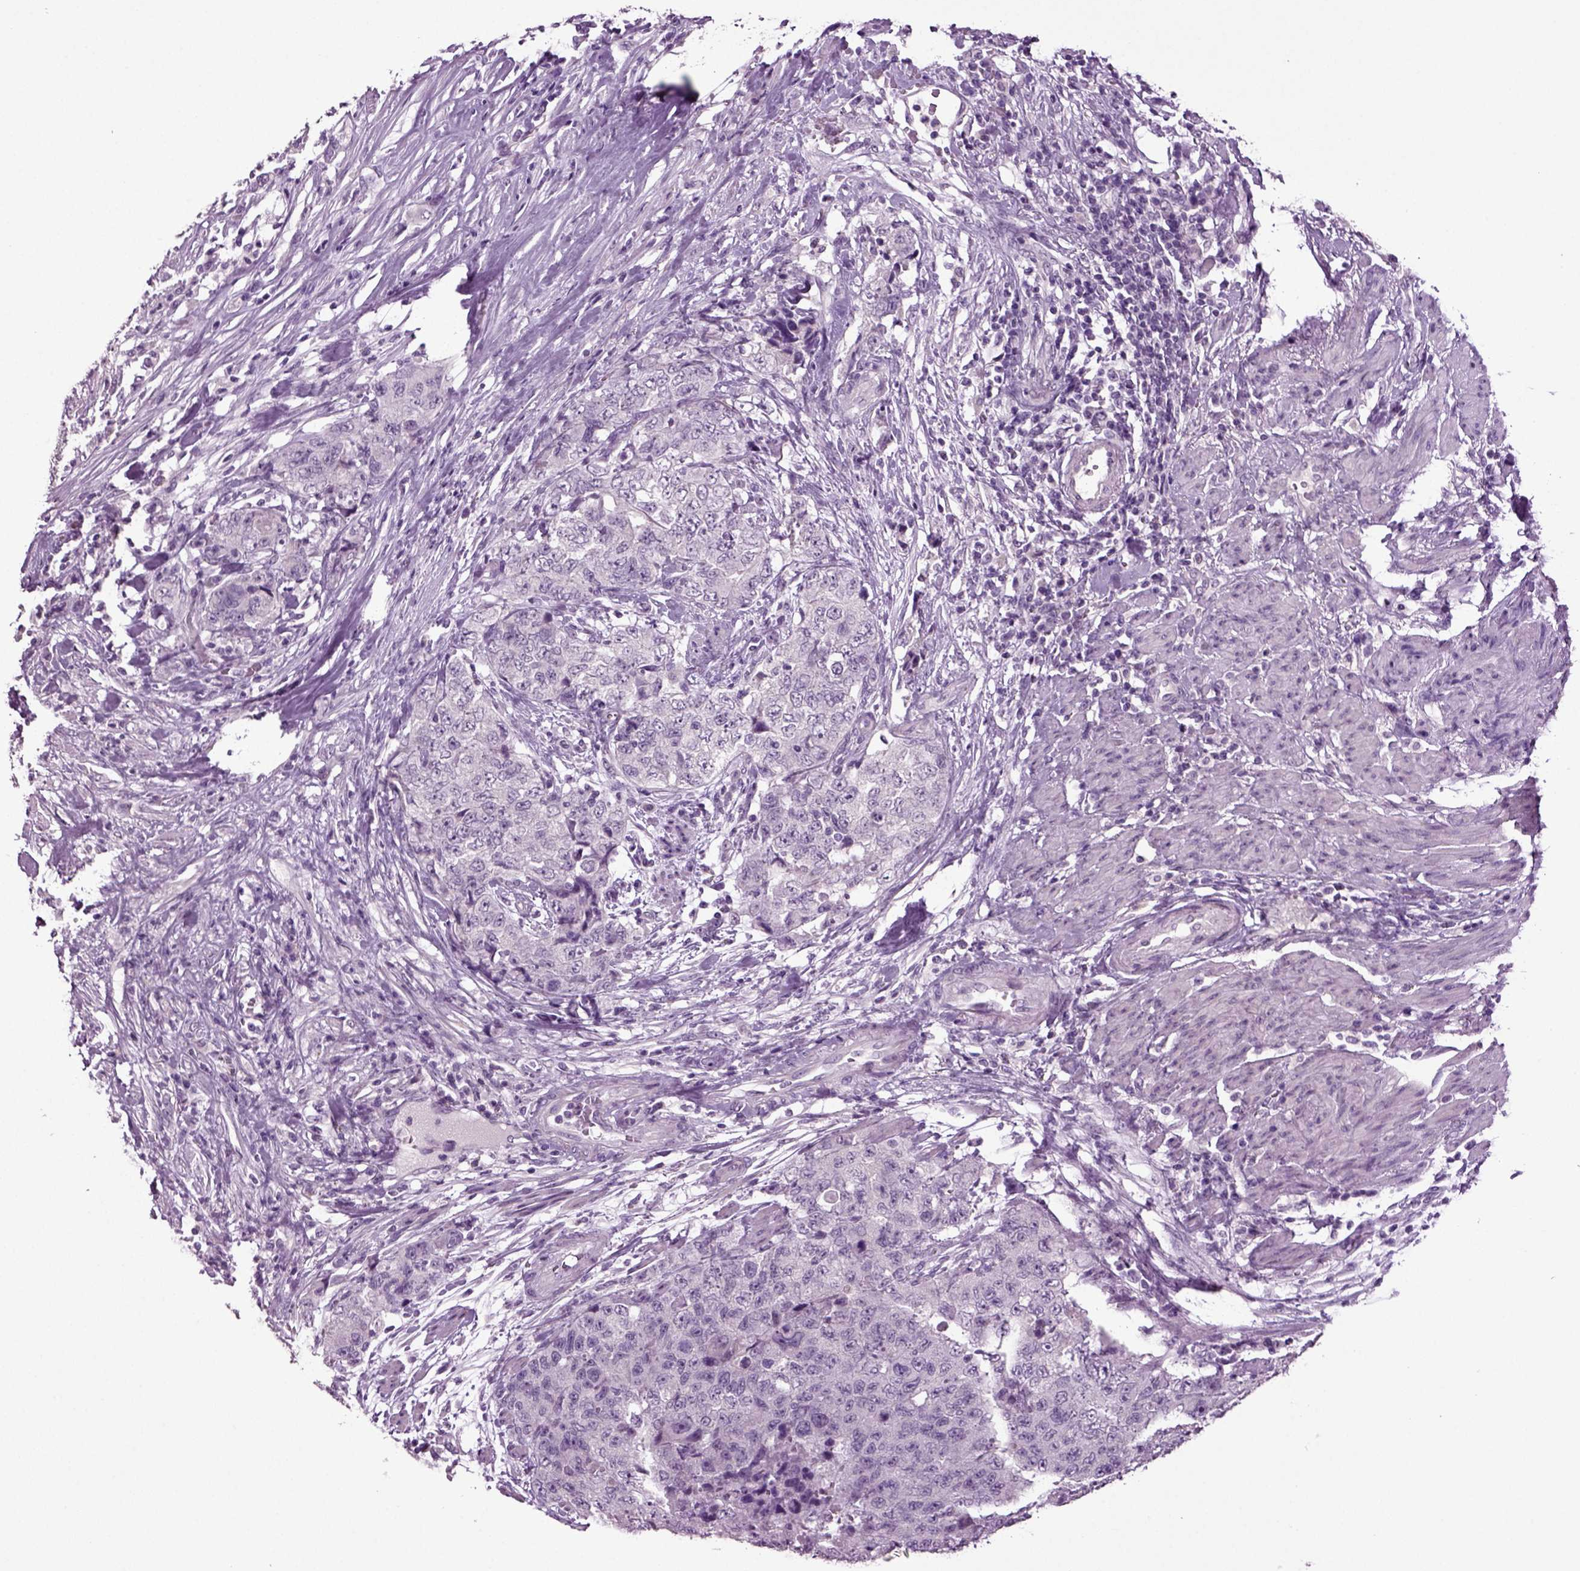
{"staining": {"intensity": "negative", "quantity": "none", "location": "none"}, "tissue": "urothelial cancer", "cell_type": "Tumor cells", "image_type": "cancer", "snomed": [{"axis": "morphology", "description": "Urothelial carcinoma, High grade"}, {"axis": "topography", "description": "Urinary bladder"}], "caption": "This is a micrograph of IHC staining of urothelial cancer, which shows no positivity in tumor cells. (DAB immunohistochemistry (IHC) with hematoxylin counter stain).", "gene": "SLC17A6", "patient": {"sex": "female", "age": 78}}